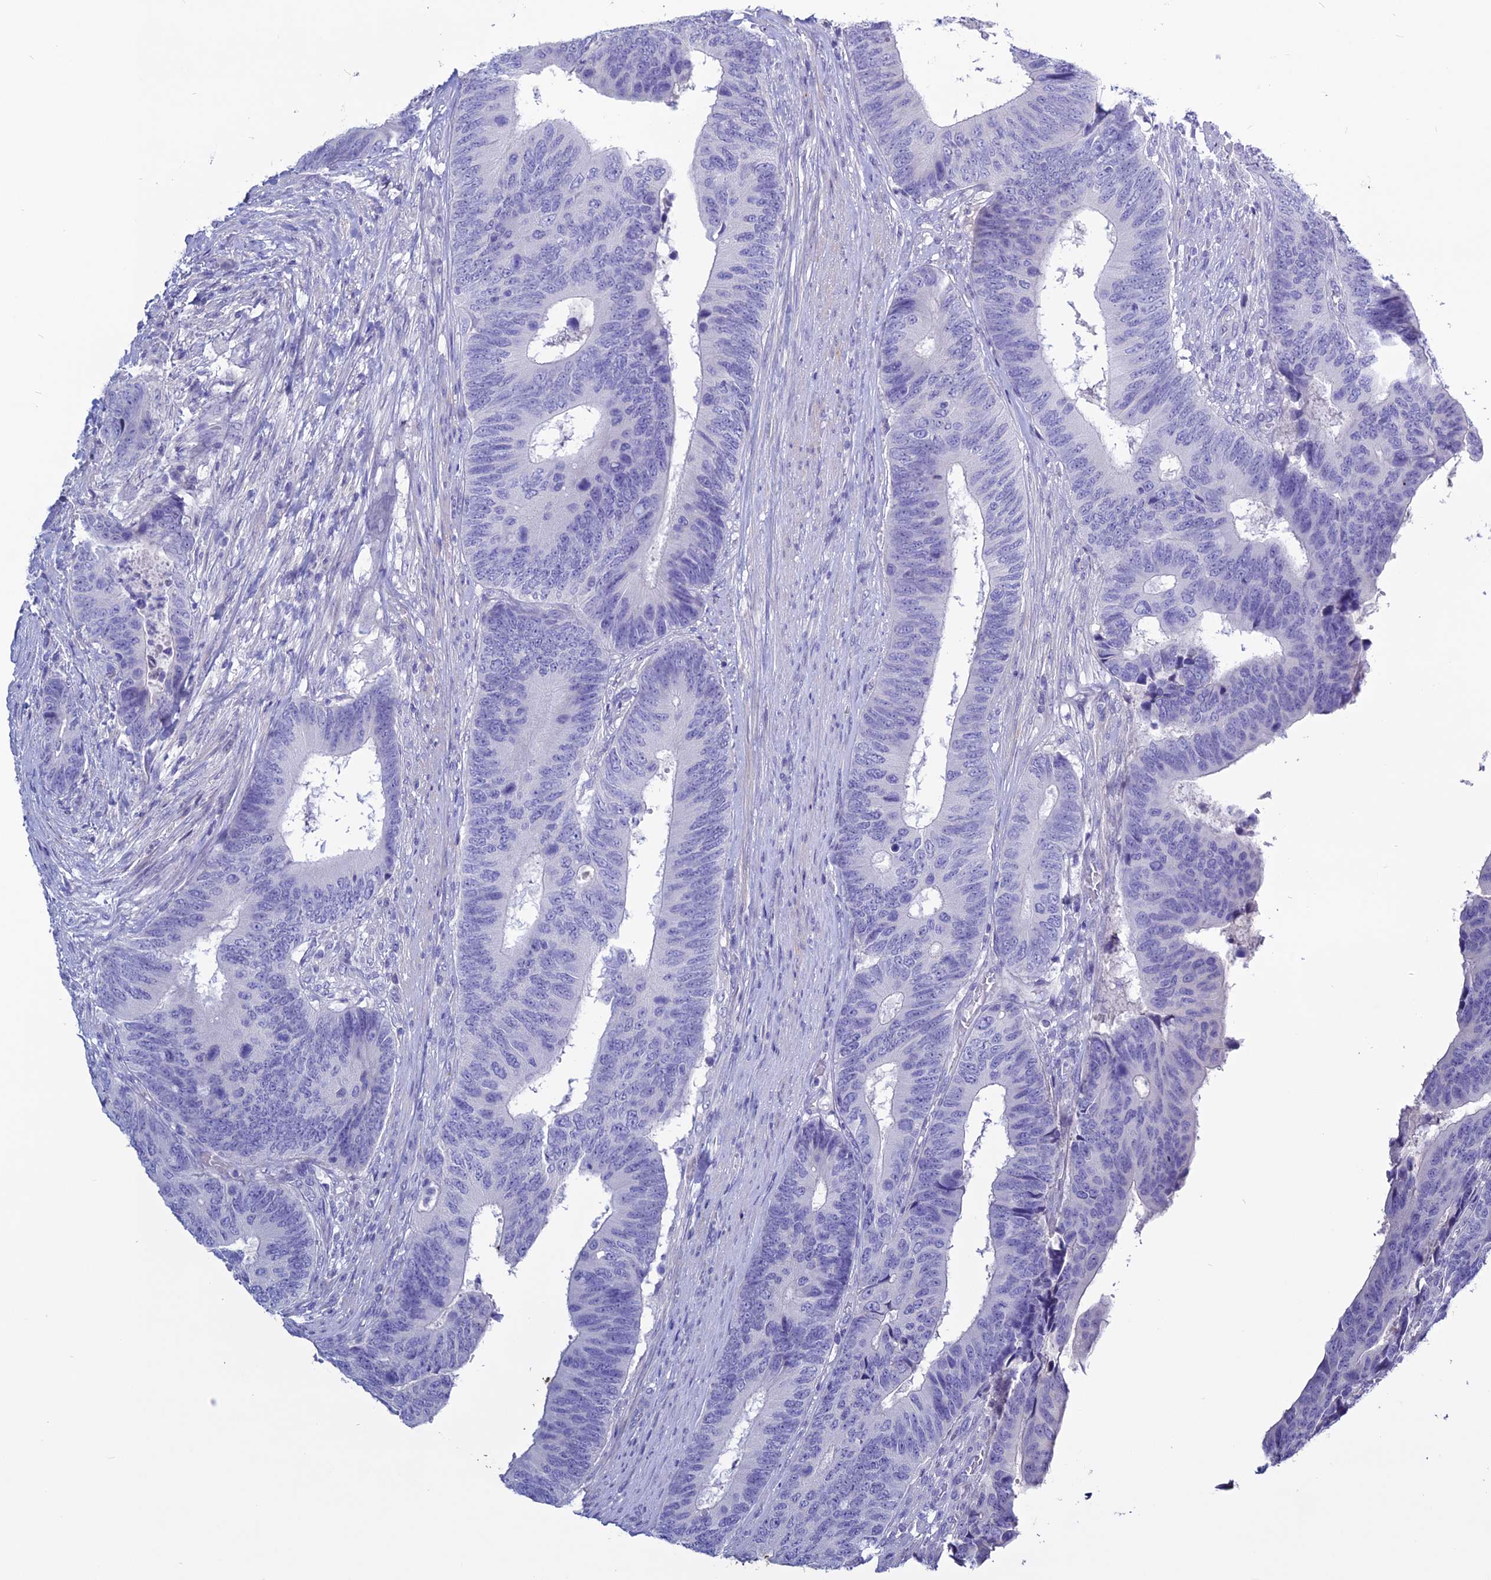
{"staining": {"intensity": "negative", "quantity": "none", "location": "none"}, "tissue": "colorectal cancer", "cell_type": "Tumor cells", "image_type": "cancer", "snomed": [{"axis": "morphology", "description": "Adenocarcinoma, NOS"}, {"axis": "topography", "description": "Colon"}], "caption": "Colorectal cancer (adenocarcinoma) stained for a protein using IHC displays no positivity tumor cells.", "gene": "CLEC2L", "patient": {"sex": "male", "age": 87}}